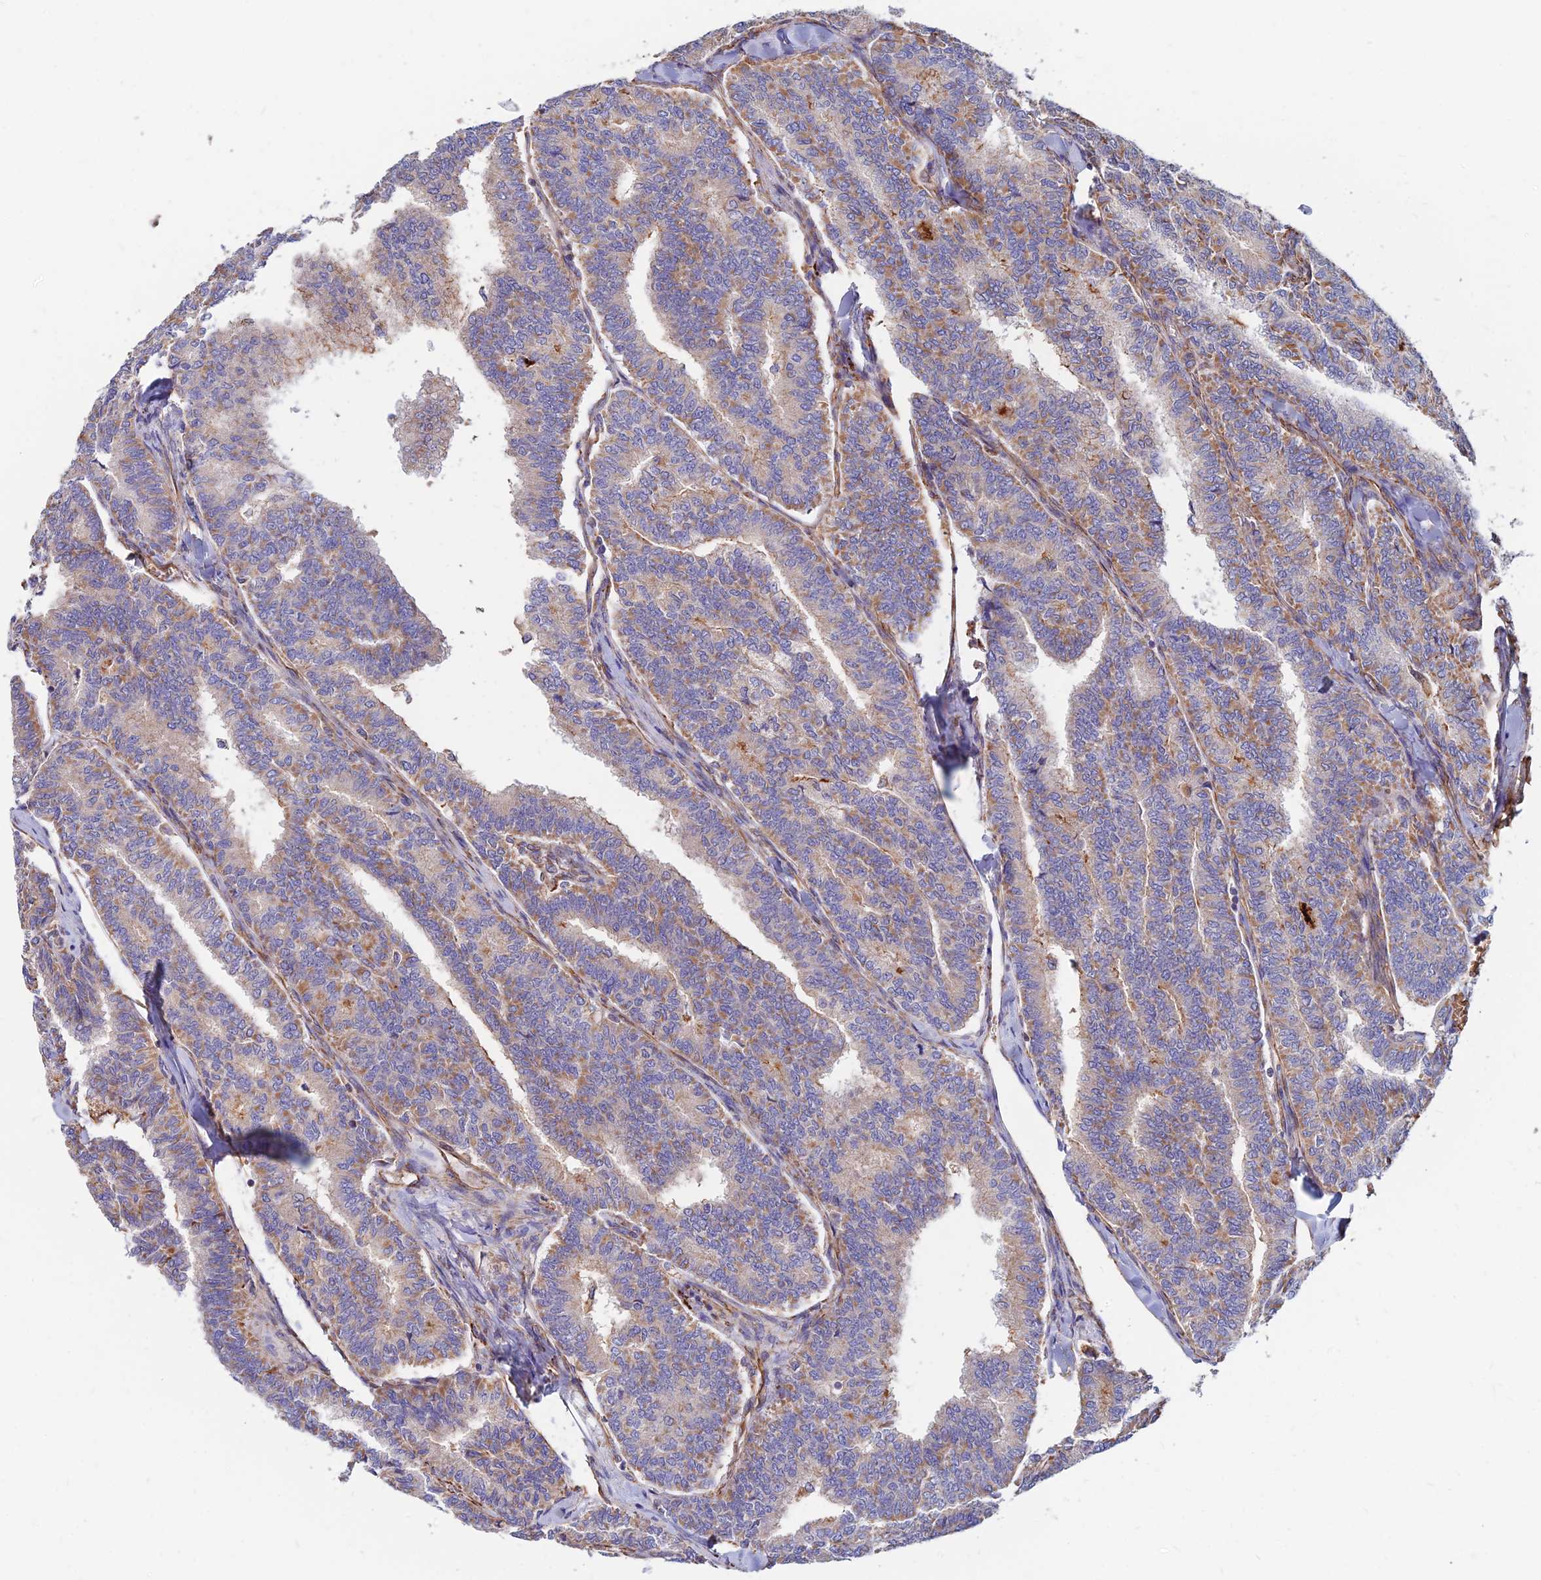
{"staining": {"intensity": "moderate", "quantity": "25%-75%", "location": "cytoplasmic/membranous"}, "tissue": "thyroid cancer", "cell_type": "Tumor cells", "image_type": "cancer", "snomed": [{"axis": "morphology", "description": "Papillary adenocarcinoma, NOS"}, {"axis": "topography", "description": "Thyroid gland"}], "caption": "The micrograph reveals staining of thyroid papillary adenocarcinoma, revealing moderate cytoplasmic/membranous protein staining (brown color) within tumor cells. (Brightfield microscopy of DAB IHC at high magnification).", "gene": "CDK18", "patient": {"sex": "female", "age": 35}}